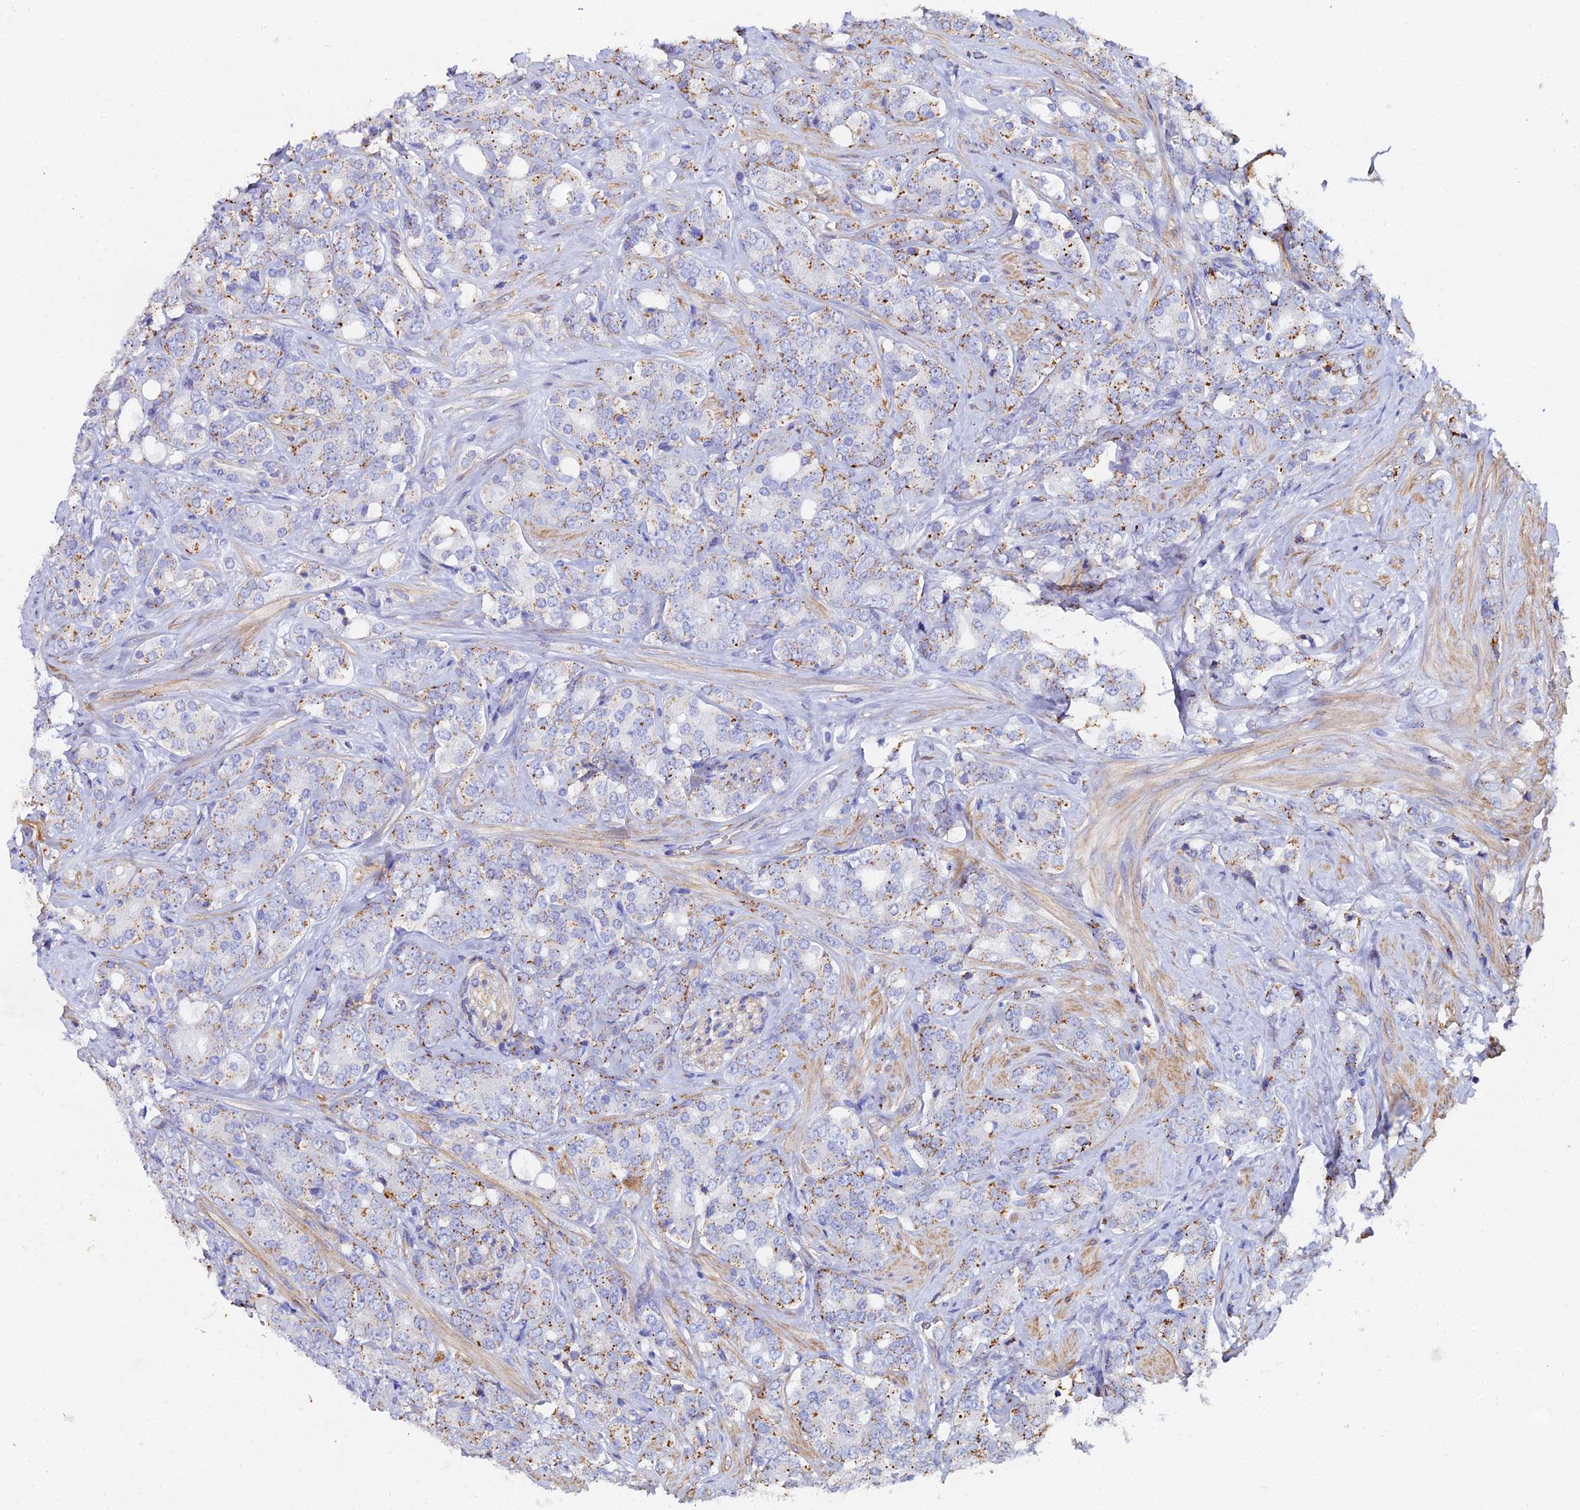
{"staining": {"intensity": "moderate", "quantity": "25%-75%", "location": "cytoplasmic/membranous"}, "tissue": "prostate cancer", "cell_type": "Tumor cells", "image_type": "cancer", "snomed": [{"axis": "morphology", "description": "Adenocarcinoma, High grade"}, {"axis": "topography", "description": "Prostate"}], "caption": "Protein expression analysis of high-grade adenocarcinoma (prostate) displays moderate cytoplasmic/membranous staining in about 25%-75% of tumor cells. The staining was performed using DAB (3,3'-diaminobenzidine) to visualize the protein expression in brown, while the nuclei were stained in blue with hematoxylin (Magnification: 20x).", "gene": "C6", "patient": {"sex": "male", "age": 62}}